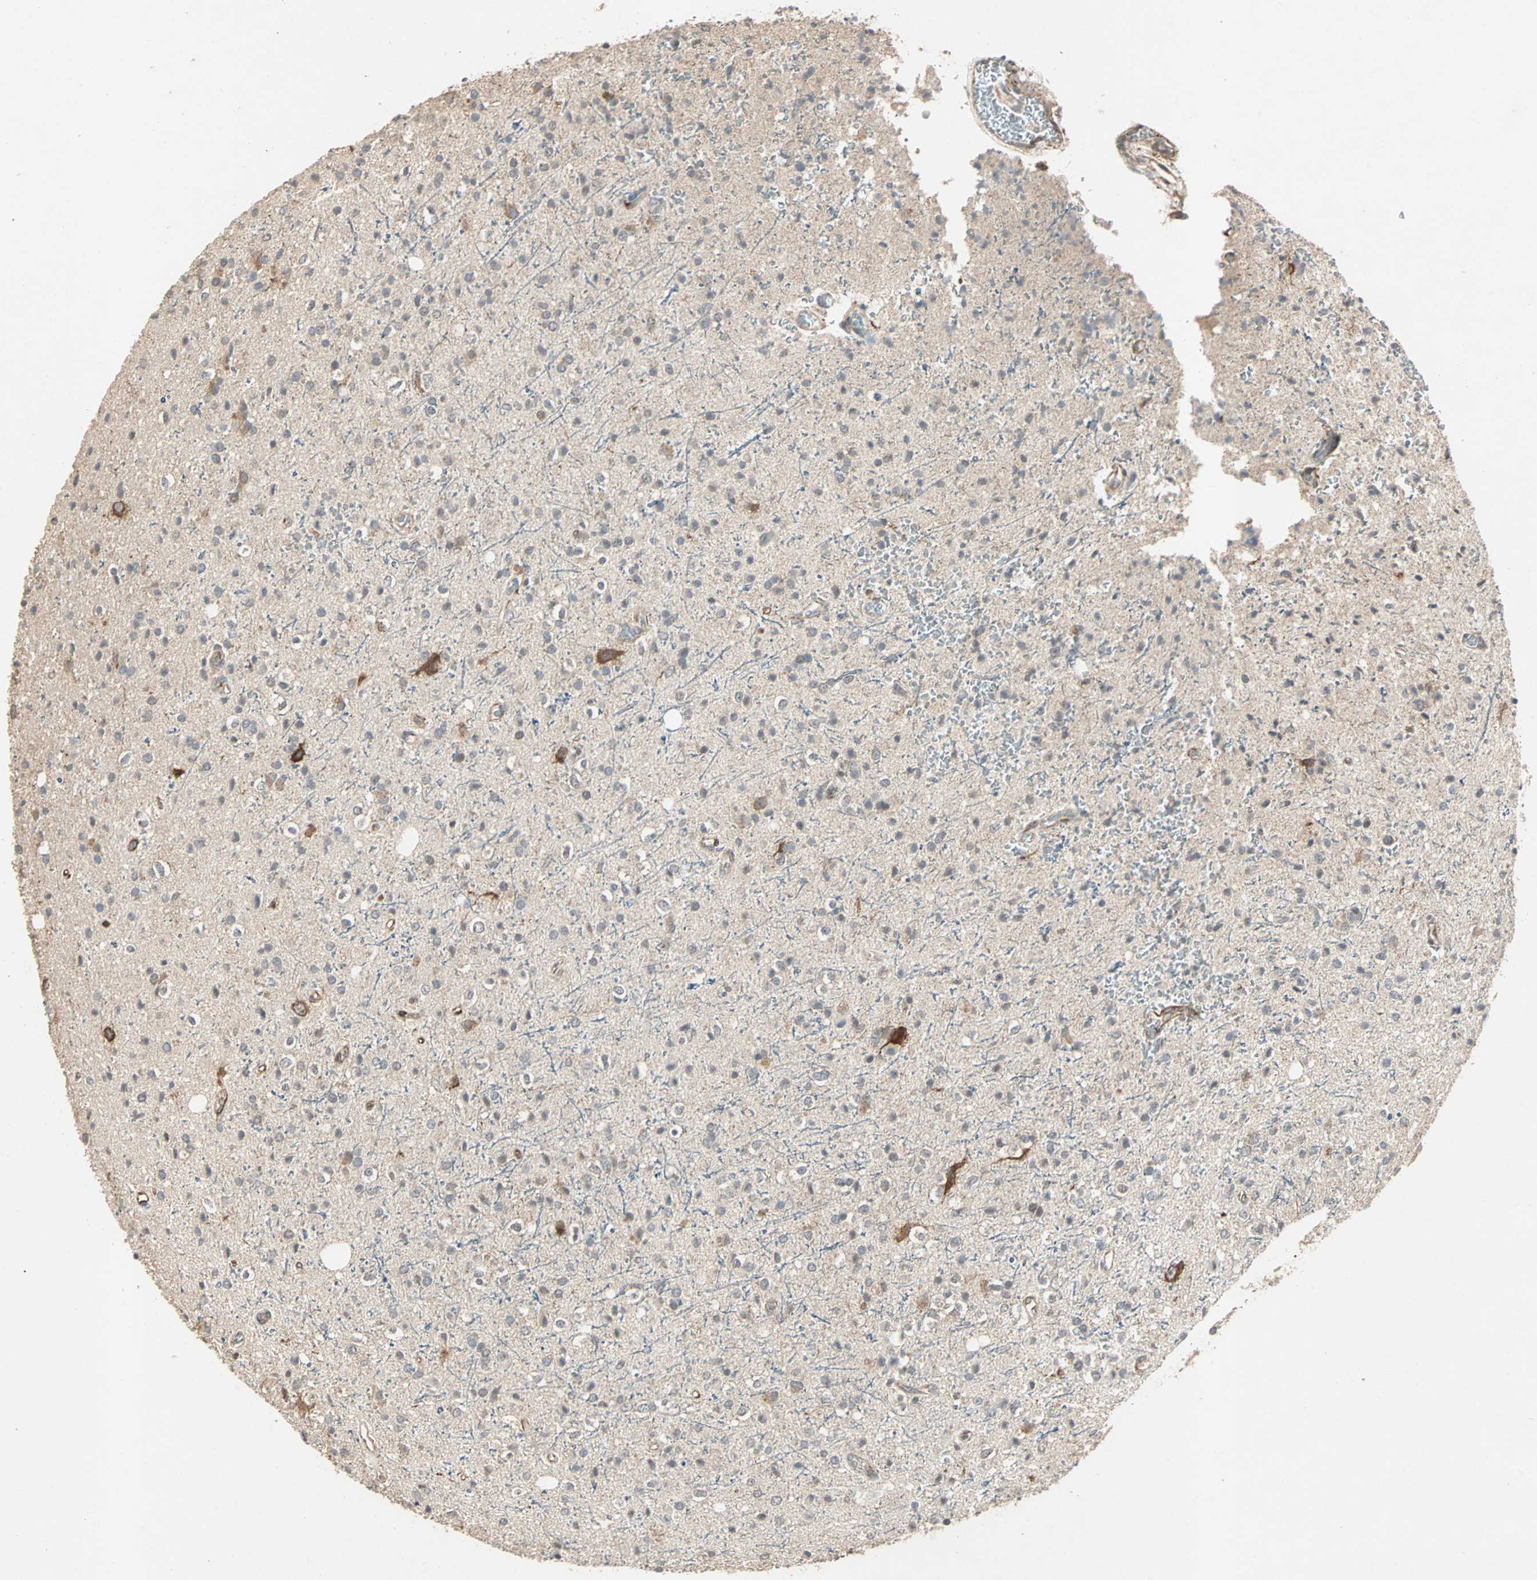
{"staining": {"intensity": "weak", "quantity": "<25%", "location": "cytoplasmic/membranous"}, "tissue": "glioma", "cell_type": "Tumor cells", "image_type": "cancer", "snomed": [{"axis": "morphology", "description": "Glioma, malignant, High grade"}, {"axis": "topography", "description": "Brain"}], "caption": "A high-resolution image shows immunohistochemistry (IHC) staining of malignant high-grade glioma, which exhibits no significant staining in tumor cells. (Brightfield microscopy of DAB (3,3'-diaminobenzidine) immunohistochemistry (IHC) at high magnification).", "gene": "TRPV4", "patient": {"sex": "male", "age": 47}}